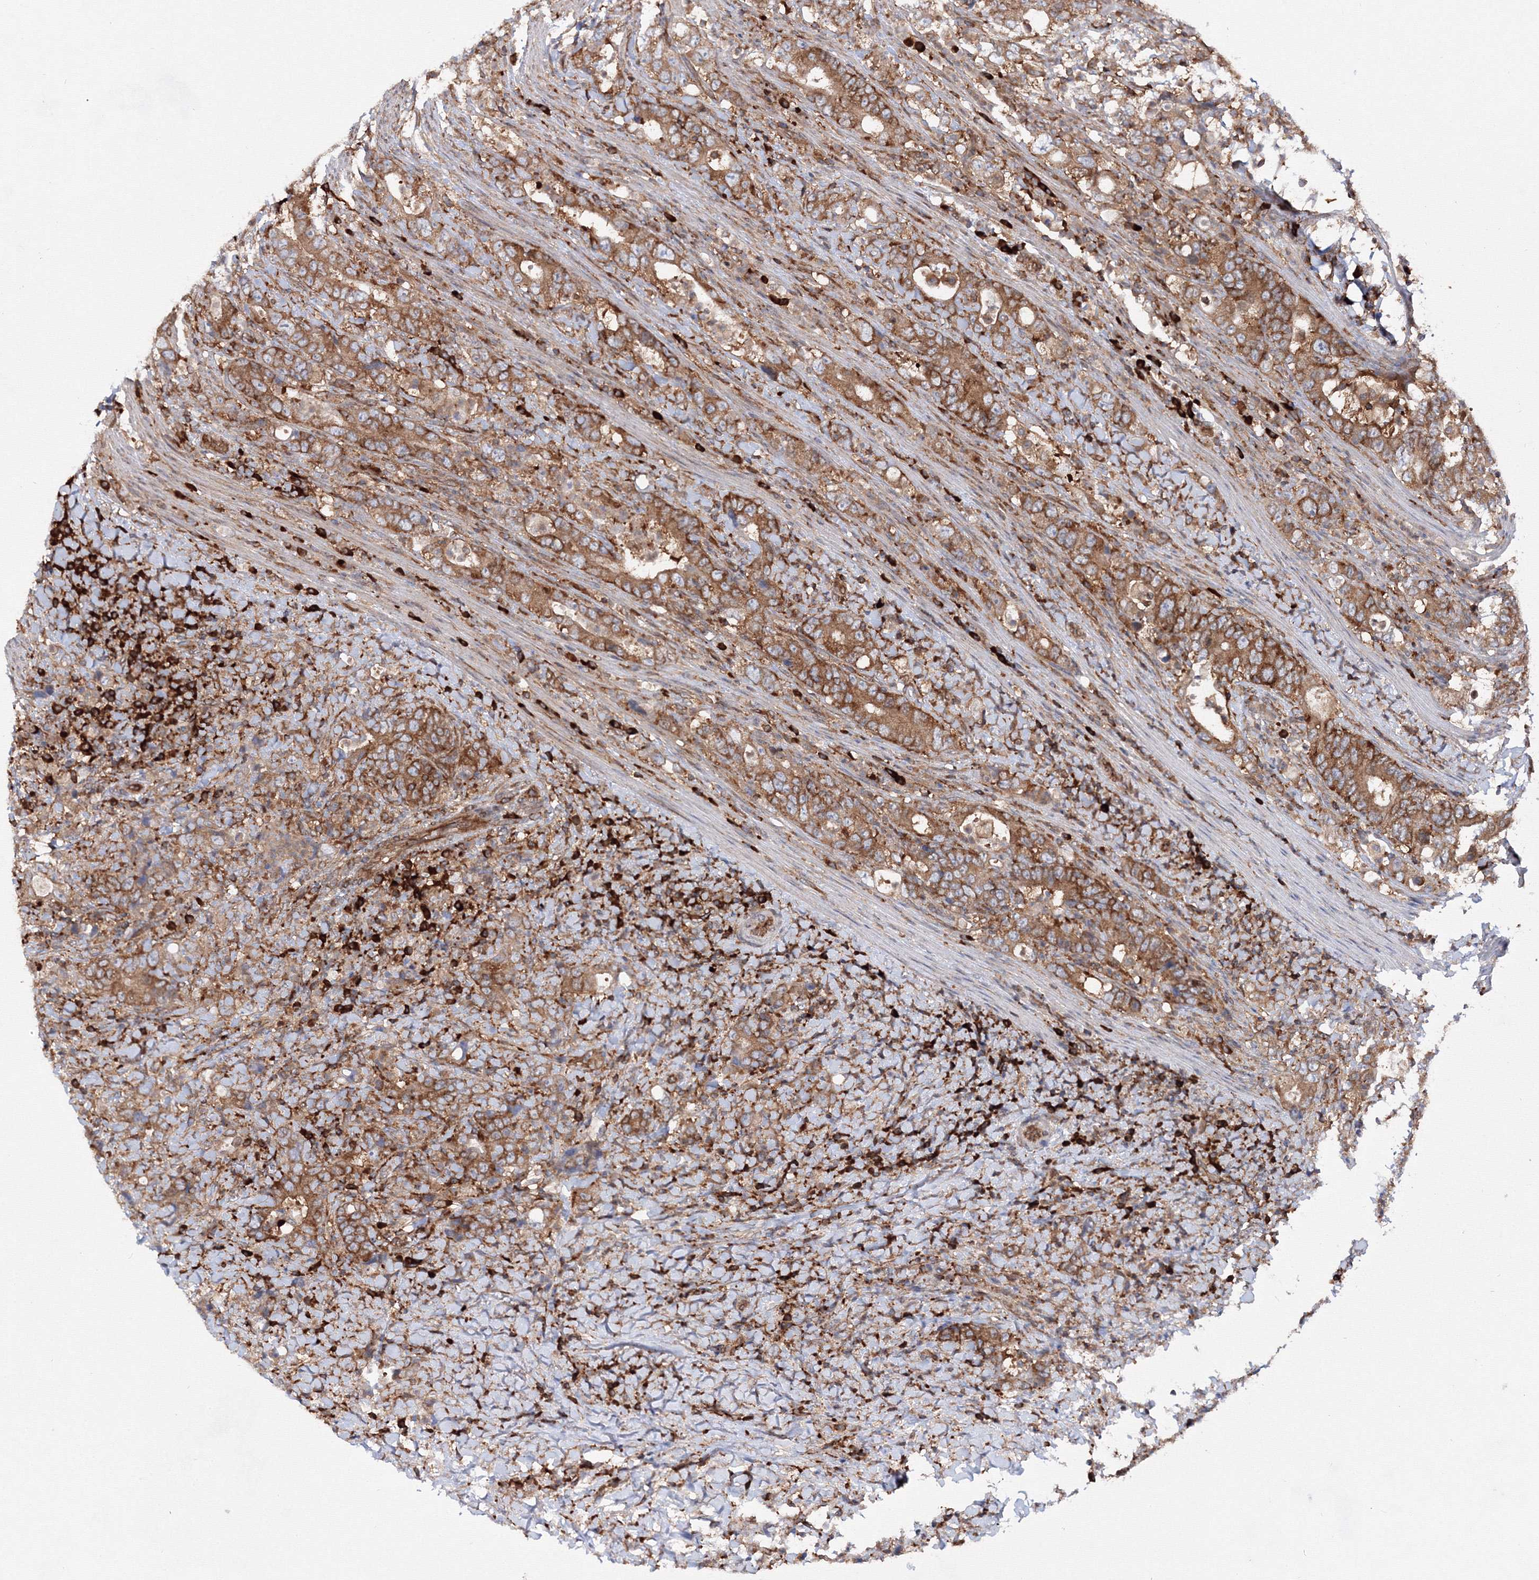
{"staining": {"intensity": "moderate", "quantity": ">75%", "location": "cytoplasmic/membranous"}, "tissue": "colorectal cancer", "cell_type": "Tumor cells", "image_type": "cancer", "snomed": [{"axis": "morphology", "description": "Adenocarcinoma, NOS"}, {"axis": "topography", "description": "Colon"}], "caption": "DAB (3,3'-diaminobenzidine) immunohistochemical staining of human colorectal adenocarcinoma displays moderate cytoplasmic/membranous protein positivity in about >75% of tumor cells. (IHC, brightfield microscopy, high magnification).", "gene": "HARS1", "patient": {"sex": "female", "age": 75}}